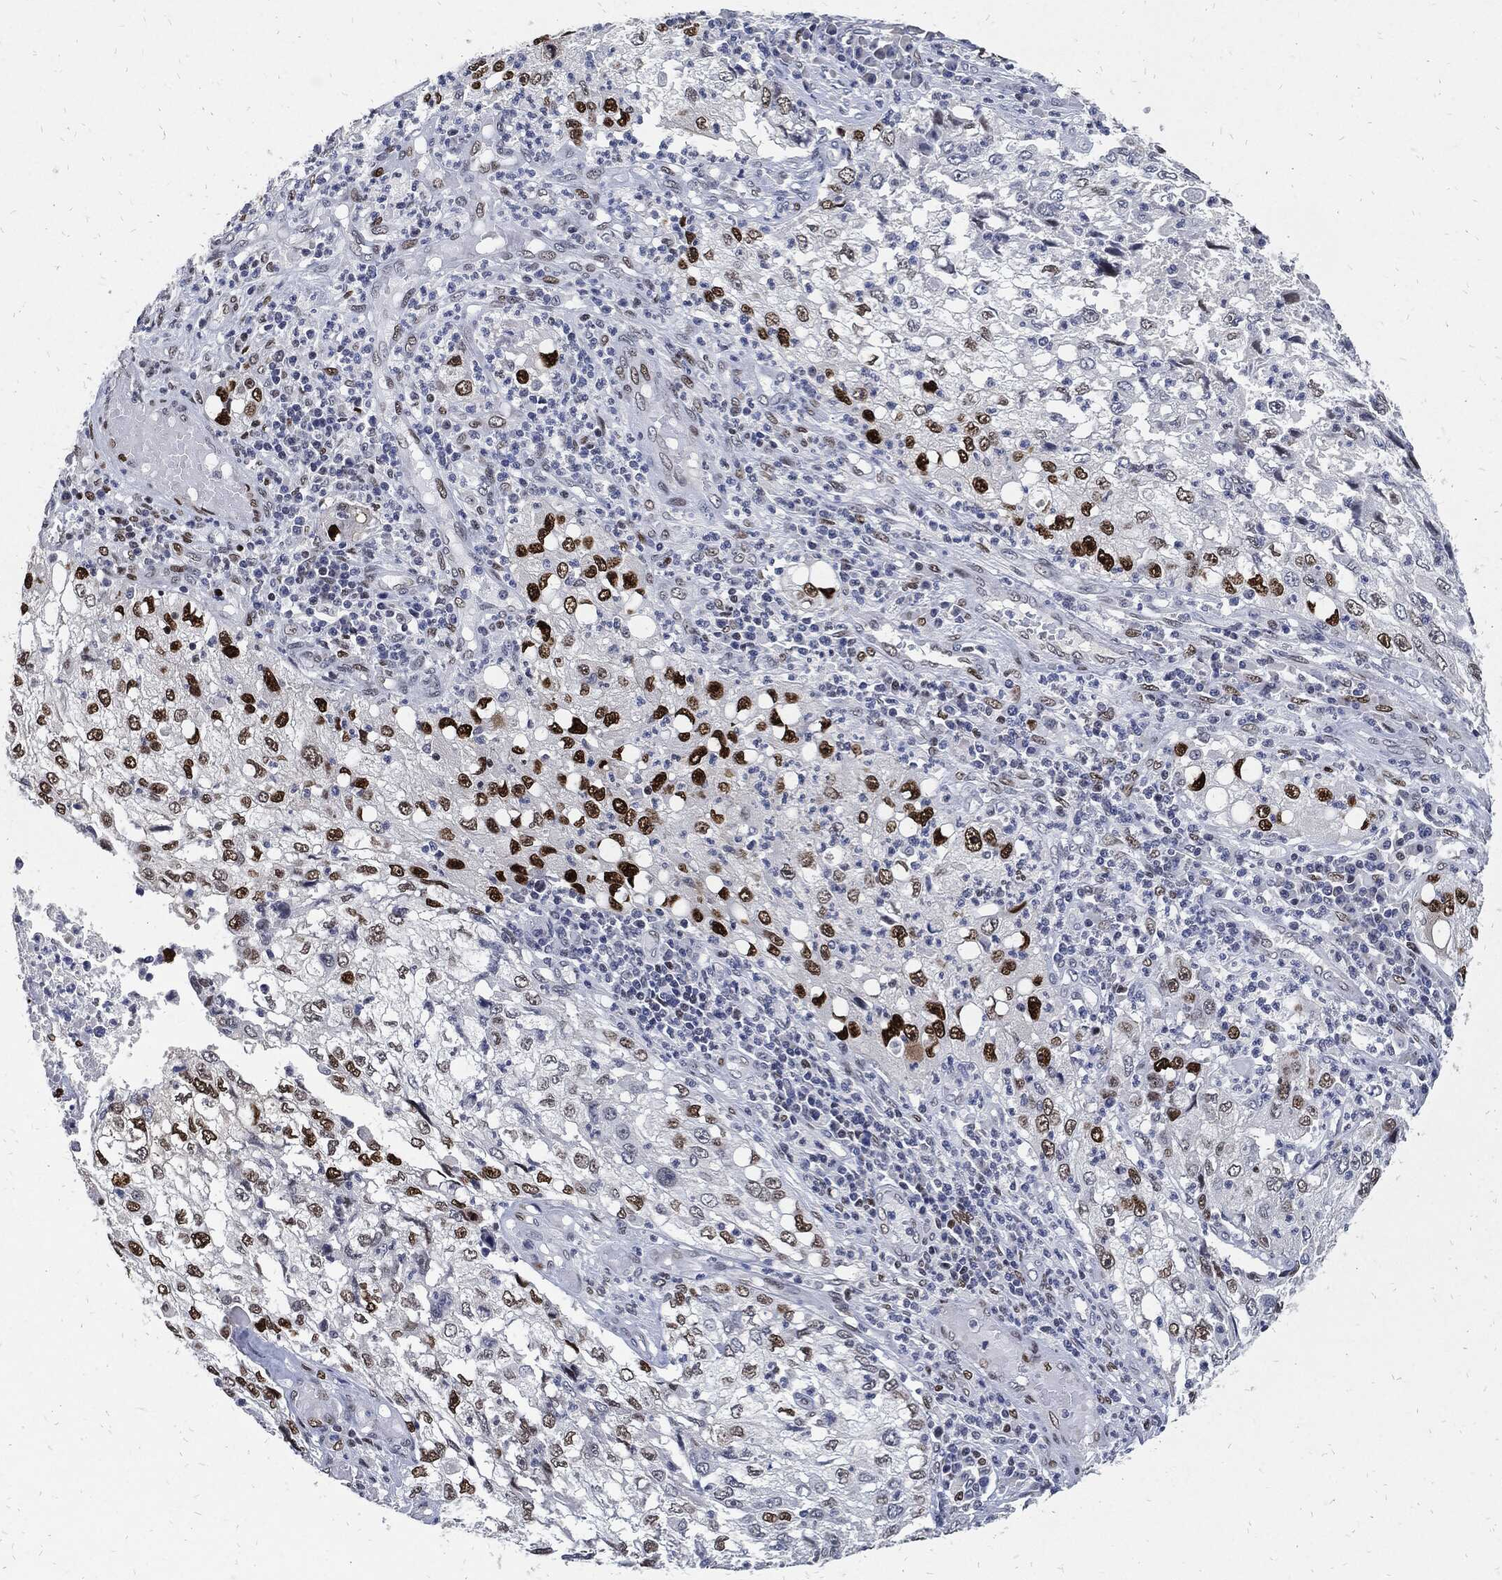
{"staining": {"intensity": "strong", "quantity": "<25%", "location": "nuclear"}, "tissue": "cervical cancer", "cell_type": "Tumor cells", "image_type": "cancer", "snomed": [{"axis": "morphology", "description": "Squamous cell carcinoma, NOS"}, {"axis": "topography", "description": "Cervix"}], "caption": "A brown stain highlights strong nuclear staining of a protein in human cervical cancer tumor cells.", "gene": "JUN", "patient": {"sex": "female", "age": 36}}